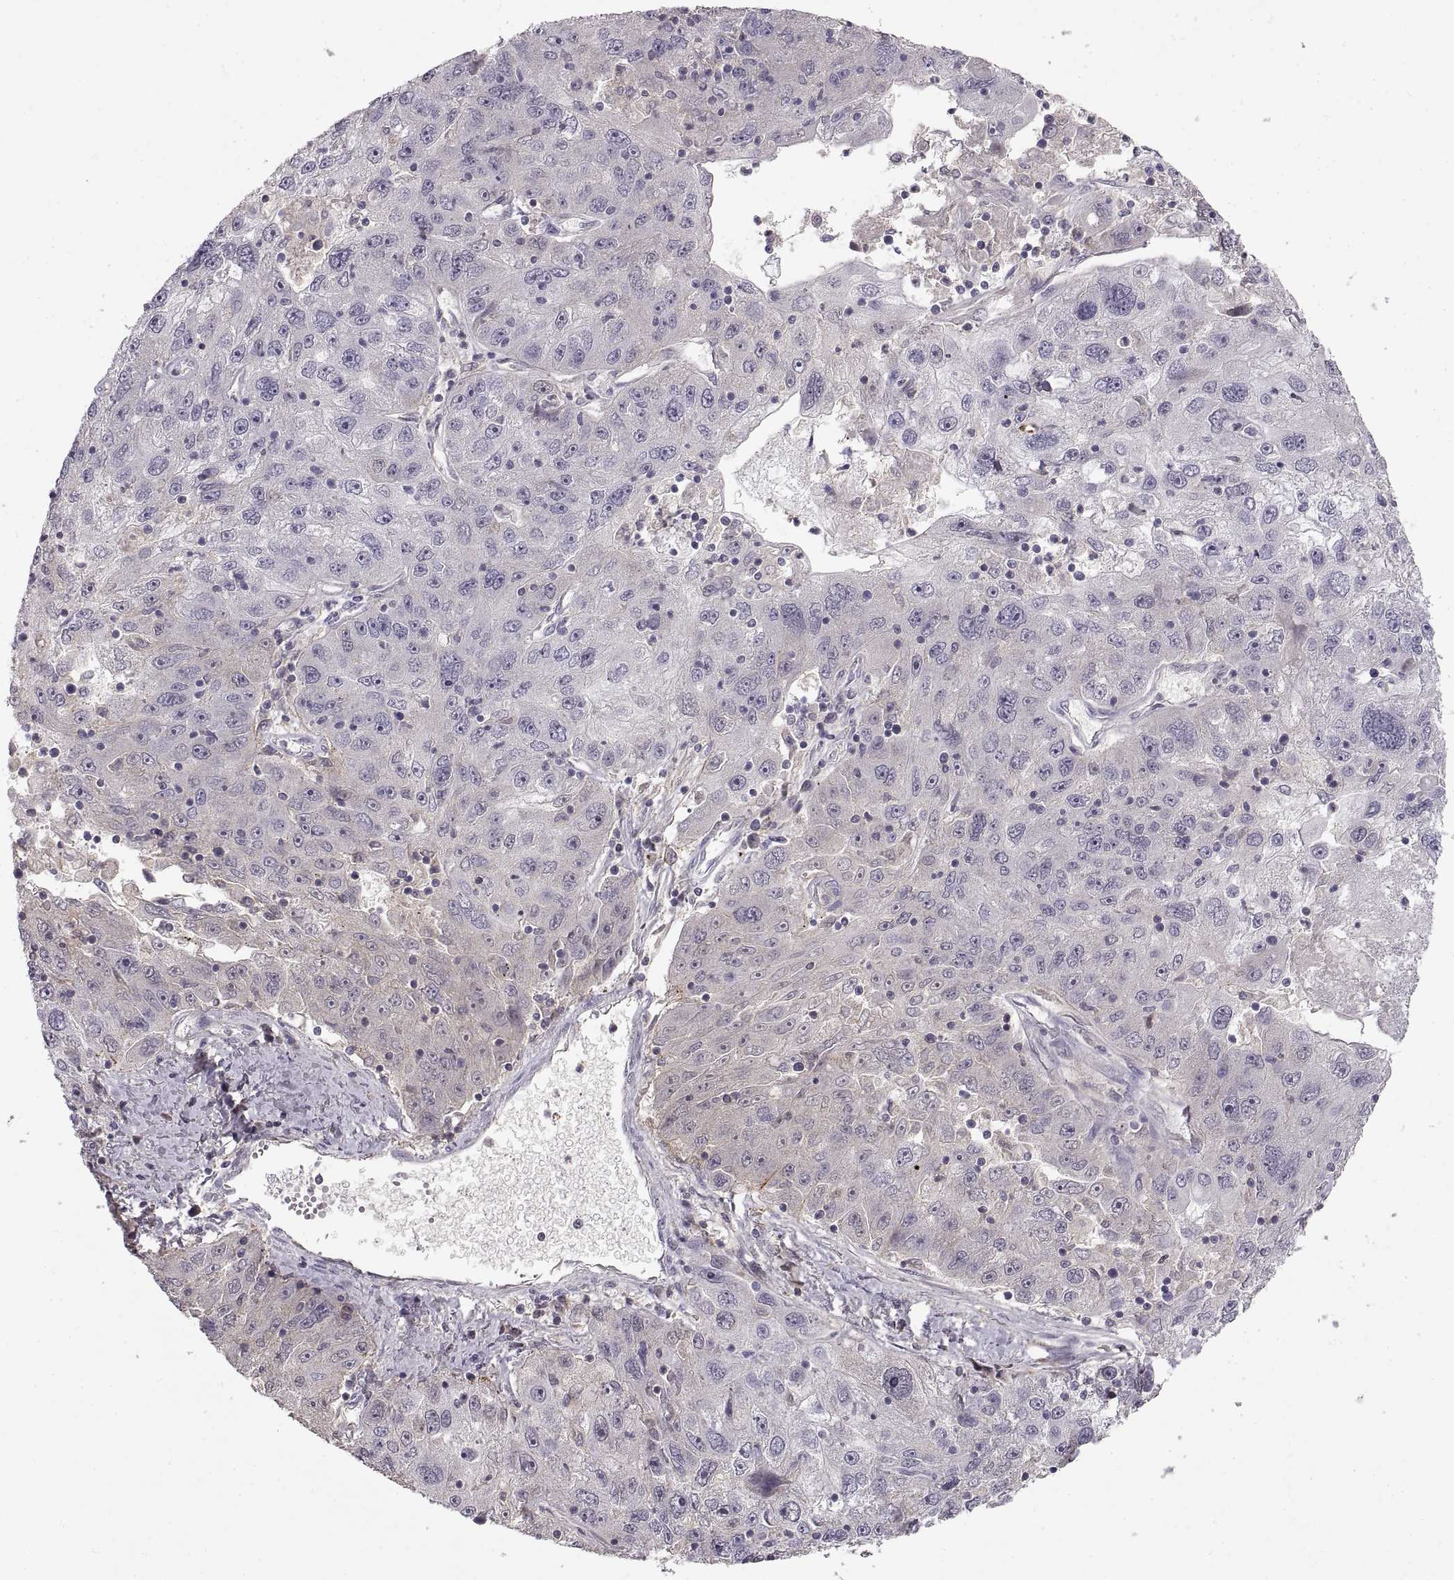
{"staining": {"intensity": "negative", "quantity": "none", "location": "none"}, "tissue": "stomach cancer", "cell_type": "Tumor cells", "image_type": "cancer", "snomed": [{"axis": "morphology", "description": "Adenocarcinoma, NOS"}, {"axis": "topography", "description": "Stomach"}], "caption": "Immunohistochemistry photomicrograph of neoplastic tissue: human stomach adenocarcinoma stained with DAB (3,3'-diaminobenzidine) shows no significant protein positivity in tumor cells.", "gene": "ADAM11", "patient": {"sex": "male", "age": 56}}